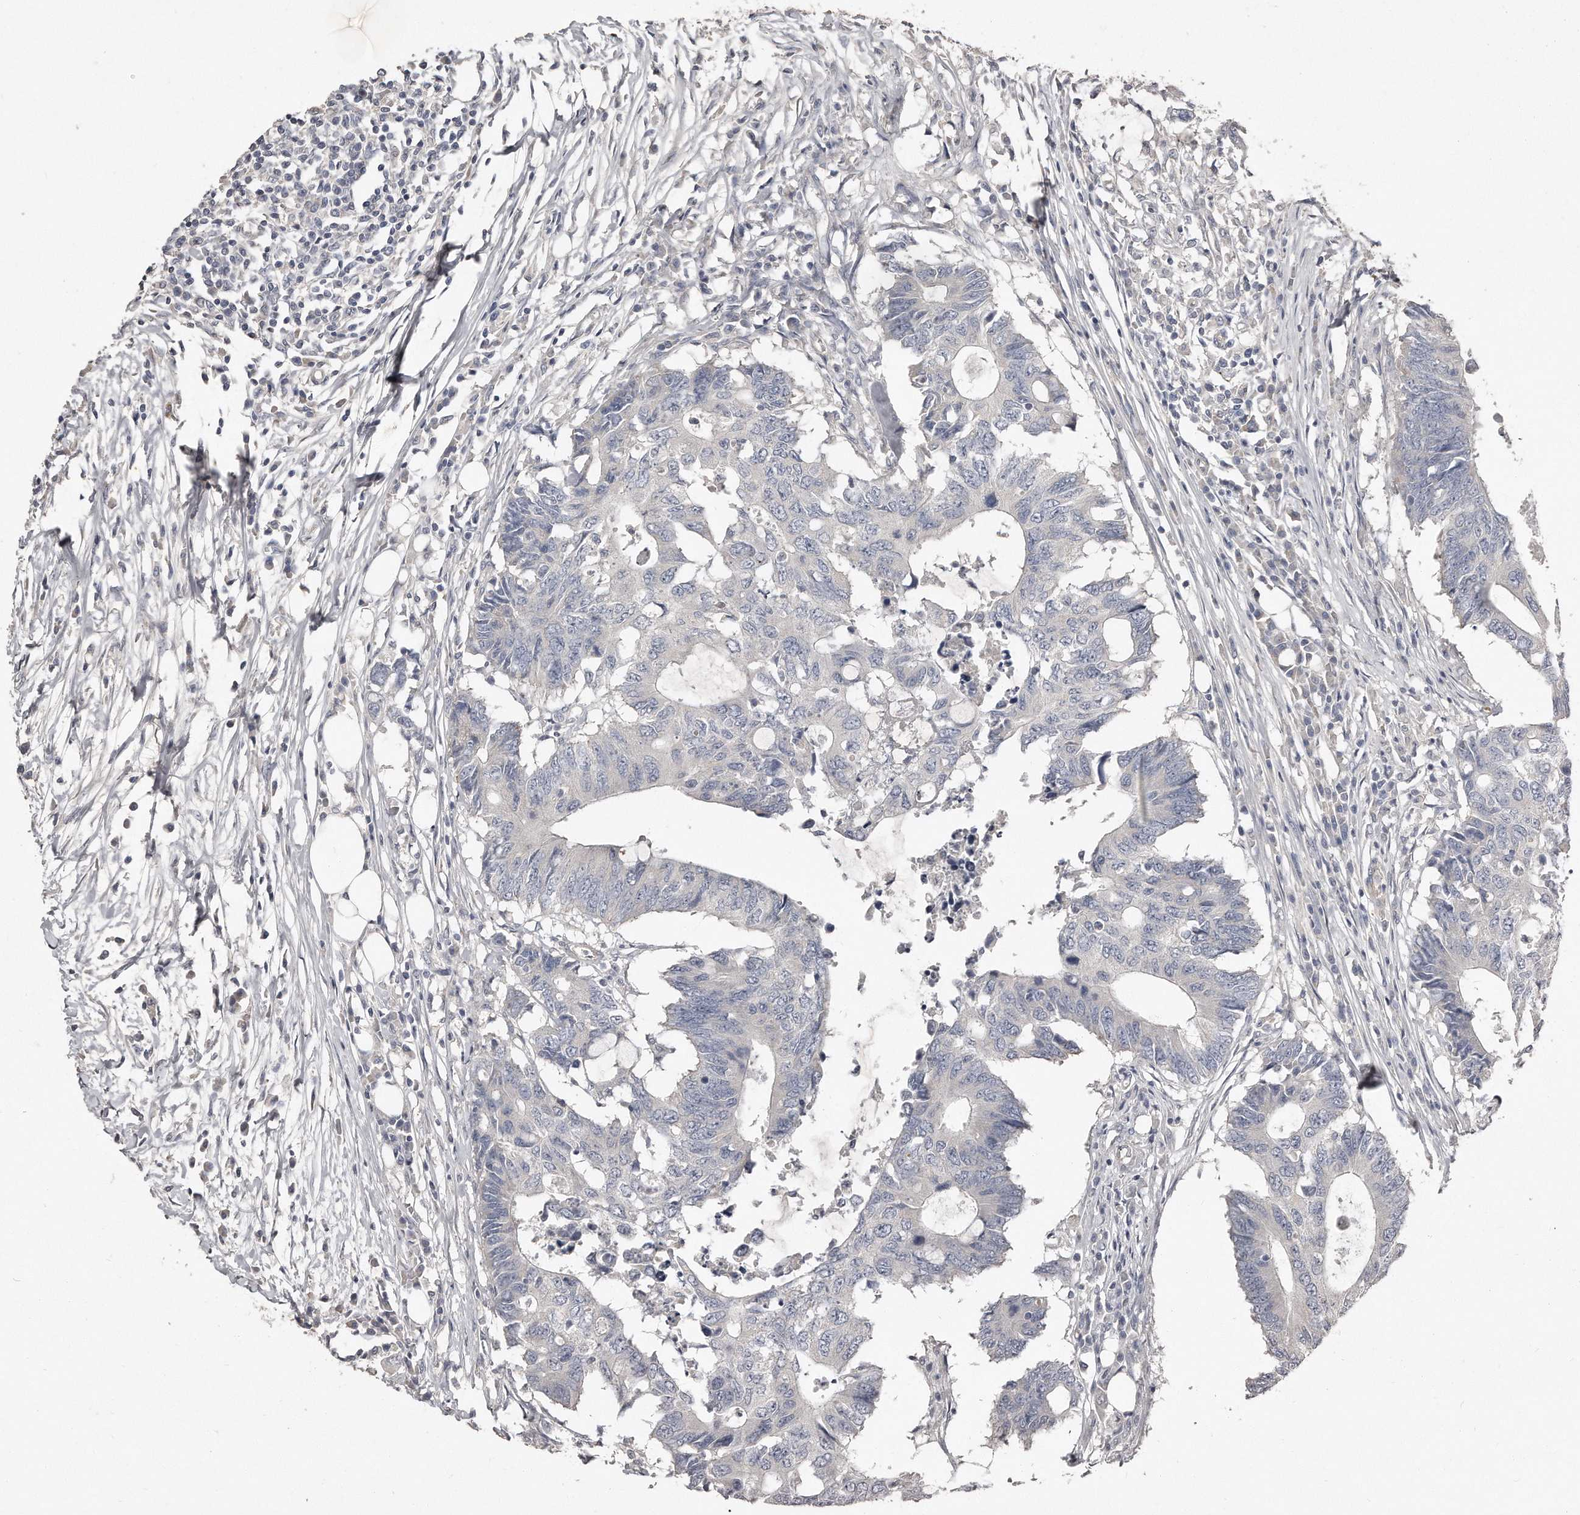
{"staining": {"intensity": "negative", "quantity": "none", "location": "none"}, "tissue": "colorectal cancer", "cell_type": "Tumor cells", "image_type": "cancer", "snomed": [{"axis": "morphology", "description": "Adenocarcinoma, NOS"}, {"axis": "topography", "description": "Colon"}], "caption": "Micrograph shows no significant protein expression in tumor cells of adenocarcinoma (colorectal).", "gene": "LMOD1", "patient": {"sex": "male", "age": 71}}